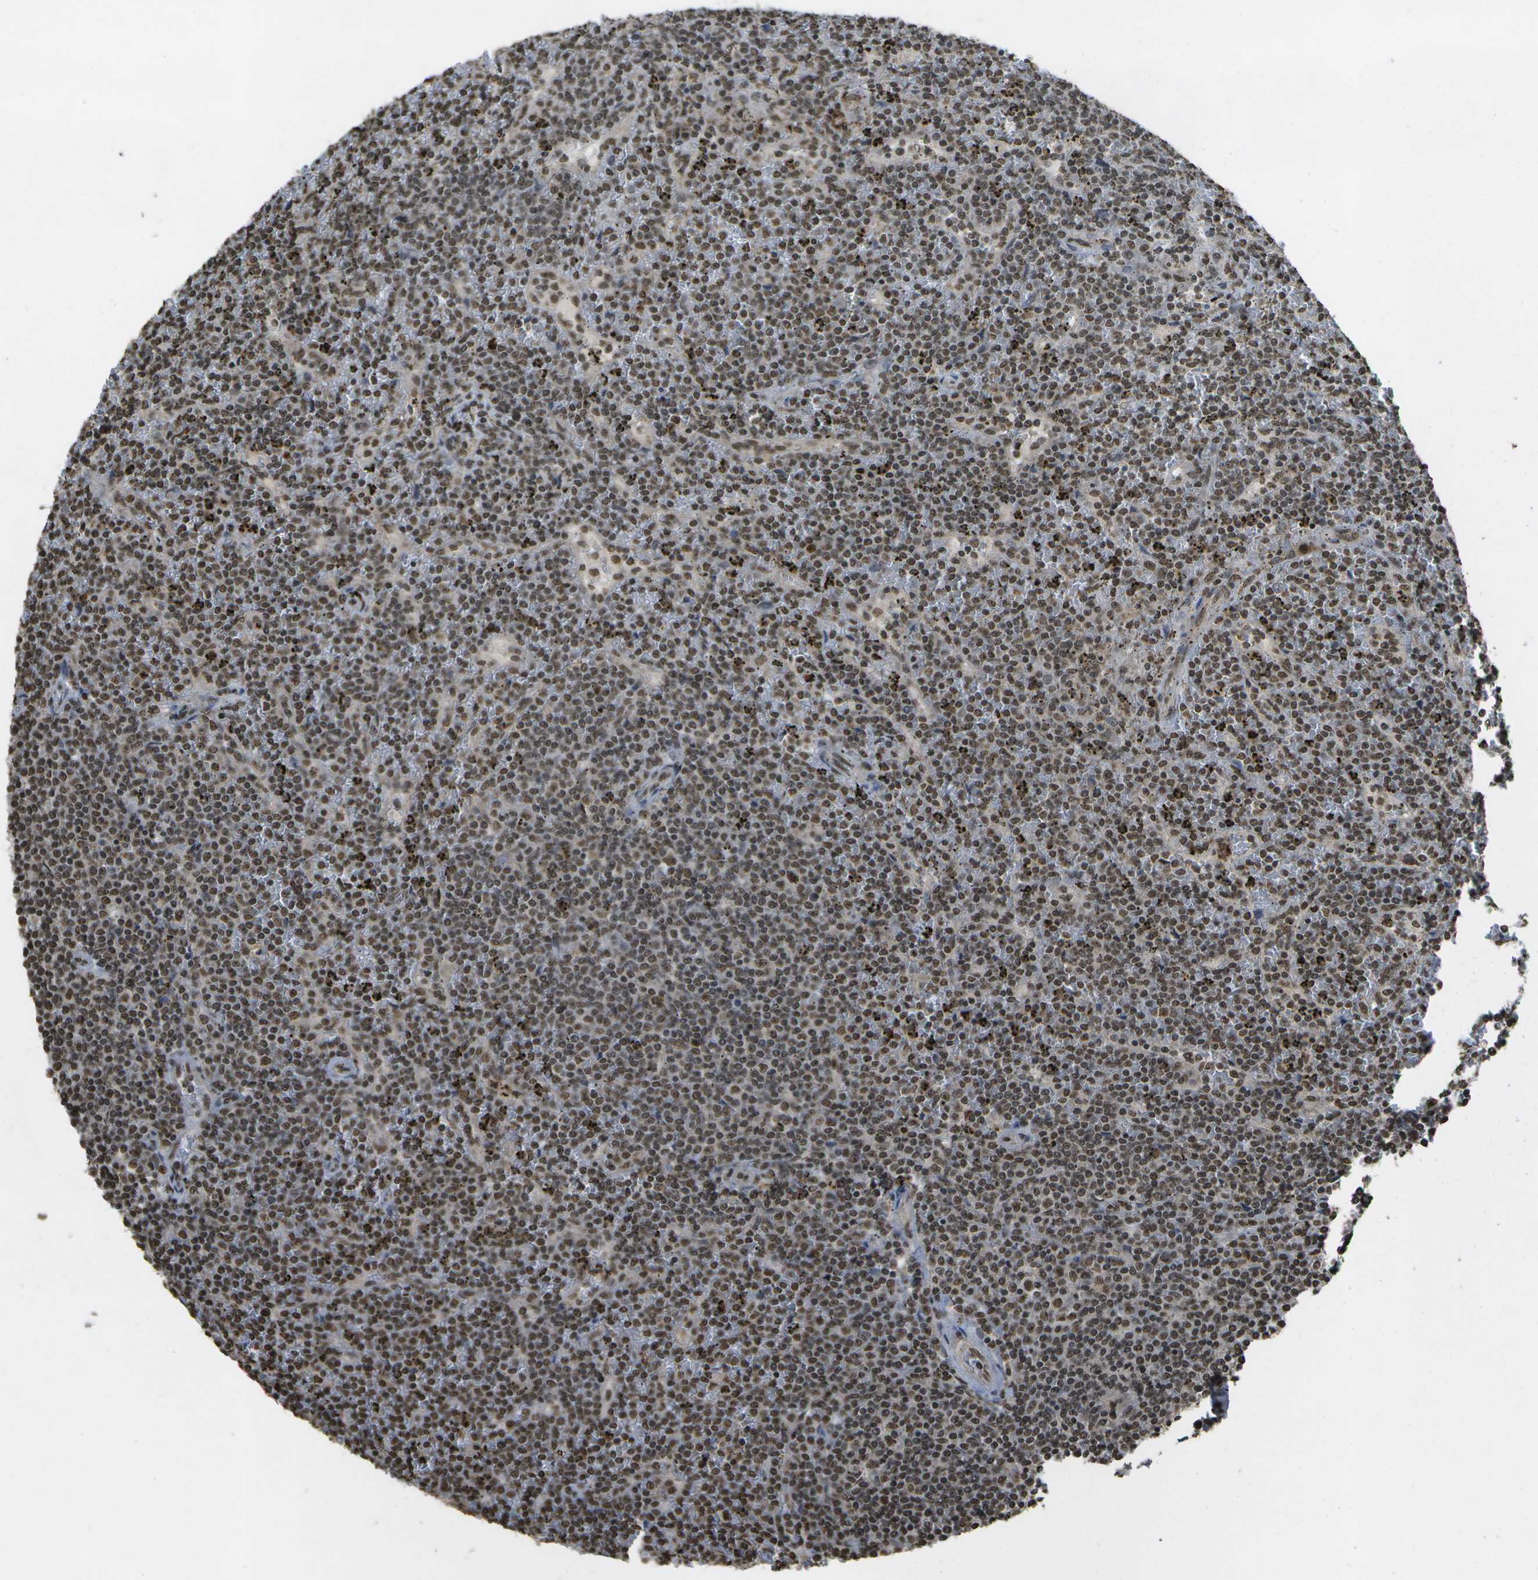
{"staining": {"intensity": "moderate", "quantity": ">75%", "location": "nuclear"}, "tissue": "lymphoma", "cell_type": "Tumor cells", "image_type": "cancer", "snomed": [{"axis": "morphology", "description": "Malignant lymphoma, non-Hodgkin's type, Low grade"}, {"axis": "topography", "description": "Spleen"}], "caption": "Lymphoma stained for a protein exhibits moderate nuclear positivity in tumor cells.", "gene": "SPEN", "patient": {"sex": "female", "age": 19}}